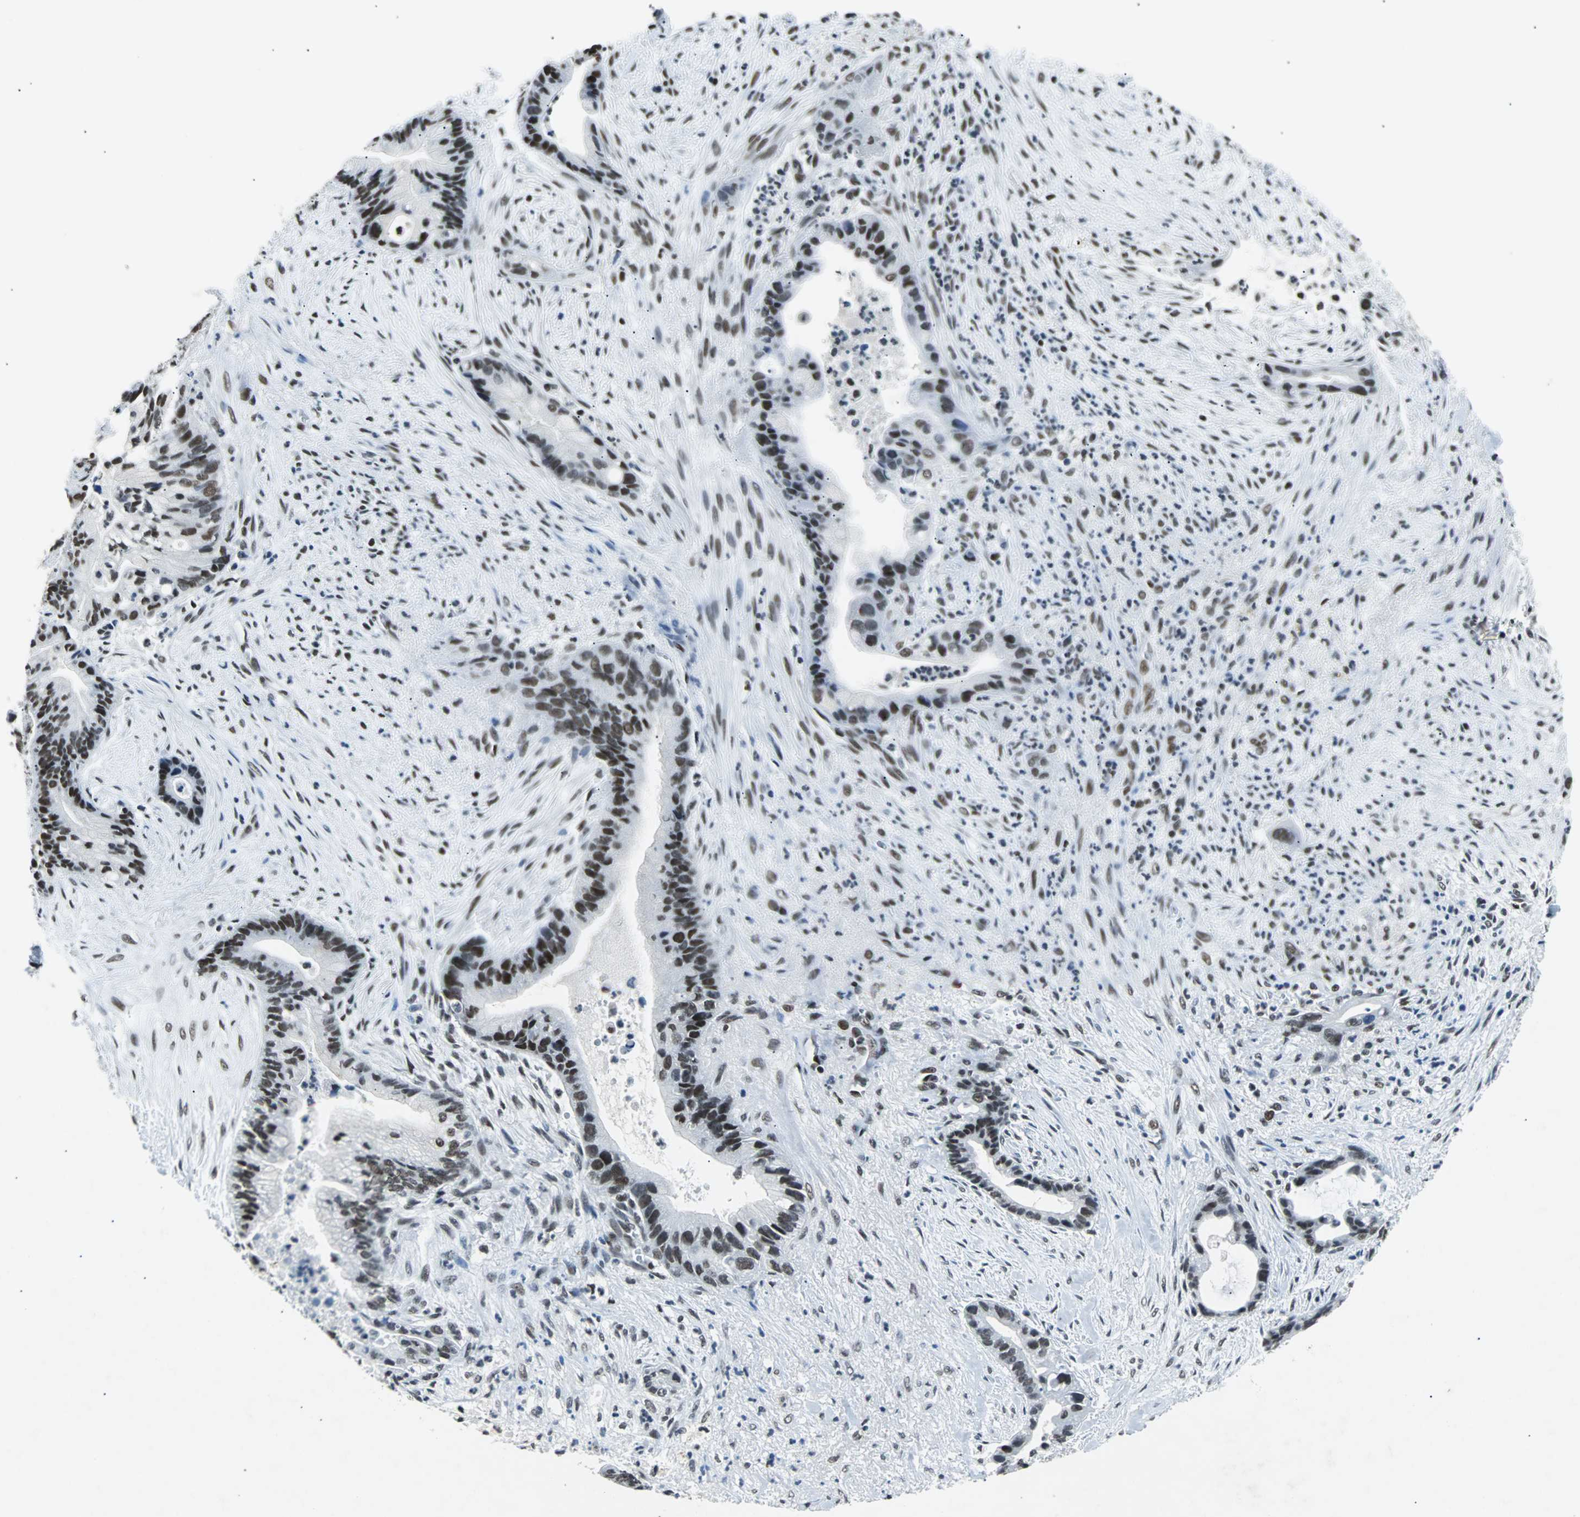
{"staining": {"intensity": "strong", "quantity": ">75%", "location": "nuclear"}, "tissue": "liver cancer", "cell_type": "Tumor cells", "image_type": "cancer", "snomed": [{"axis": "morphology", "description": "Cholangiocarcinoma"}, {"axis": "topography", "description": "Liver"}], "caption": "Immunohistochemical staining of human liver cholangiocarcinoma demonstrates high levels of strong nuclear staining in approximately >75% of tumor cells.", "gene": "GATAD2A", "patient": {"sex": "female", "age": 55}}